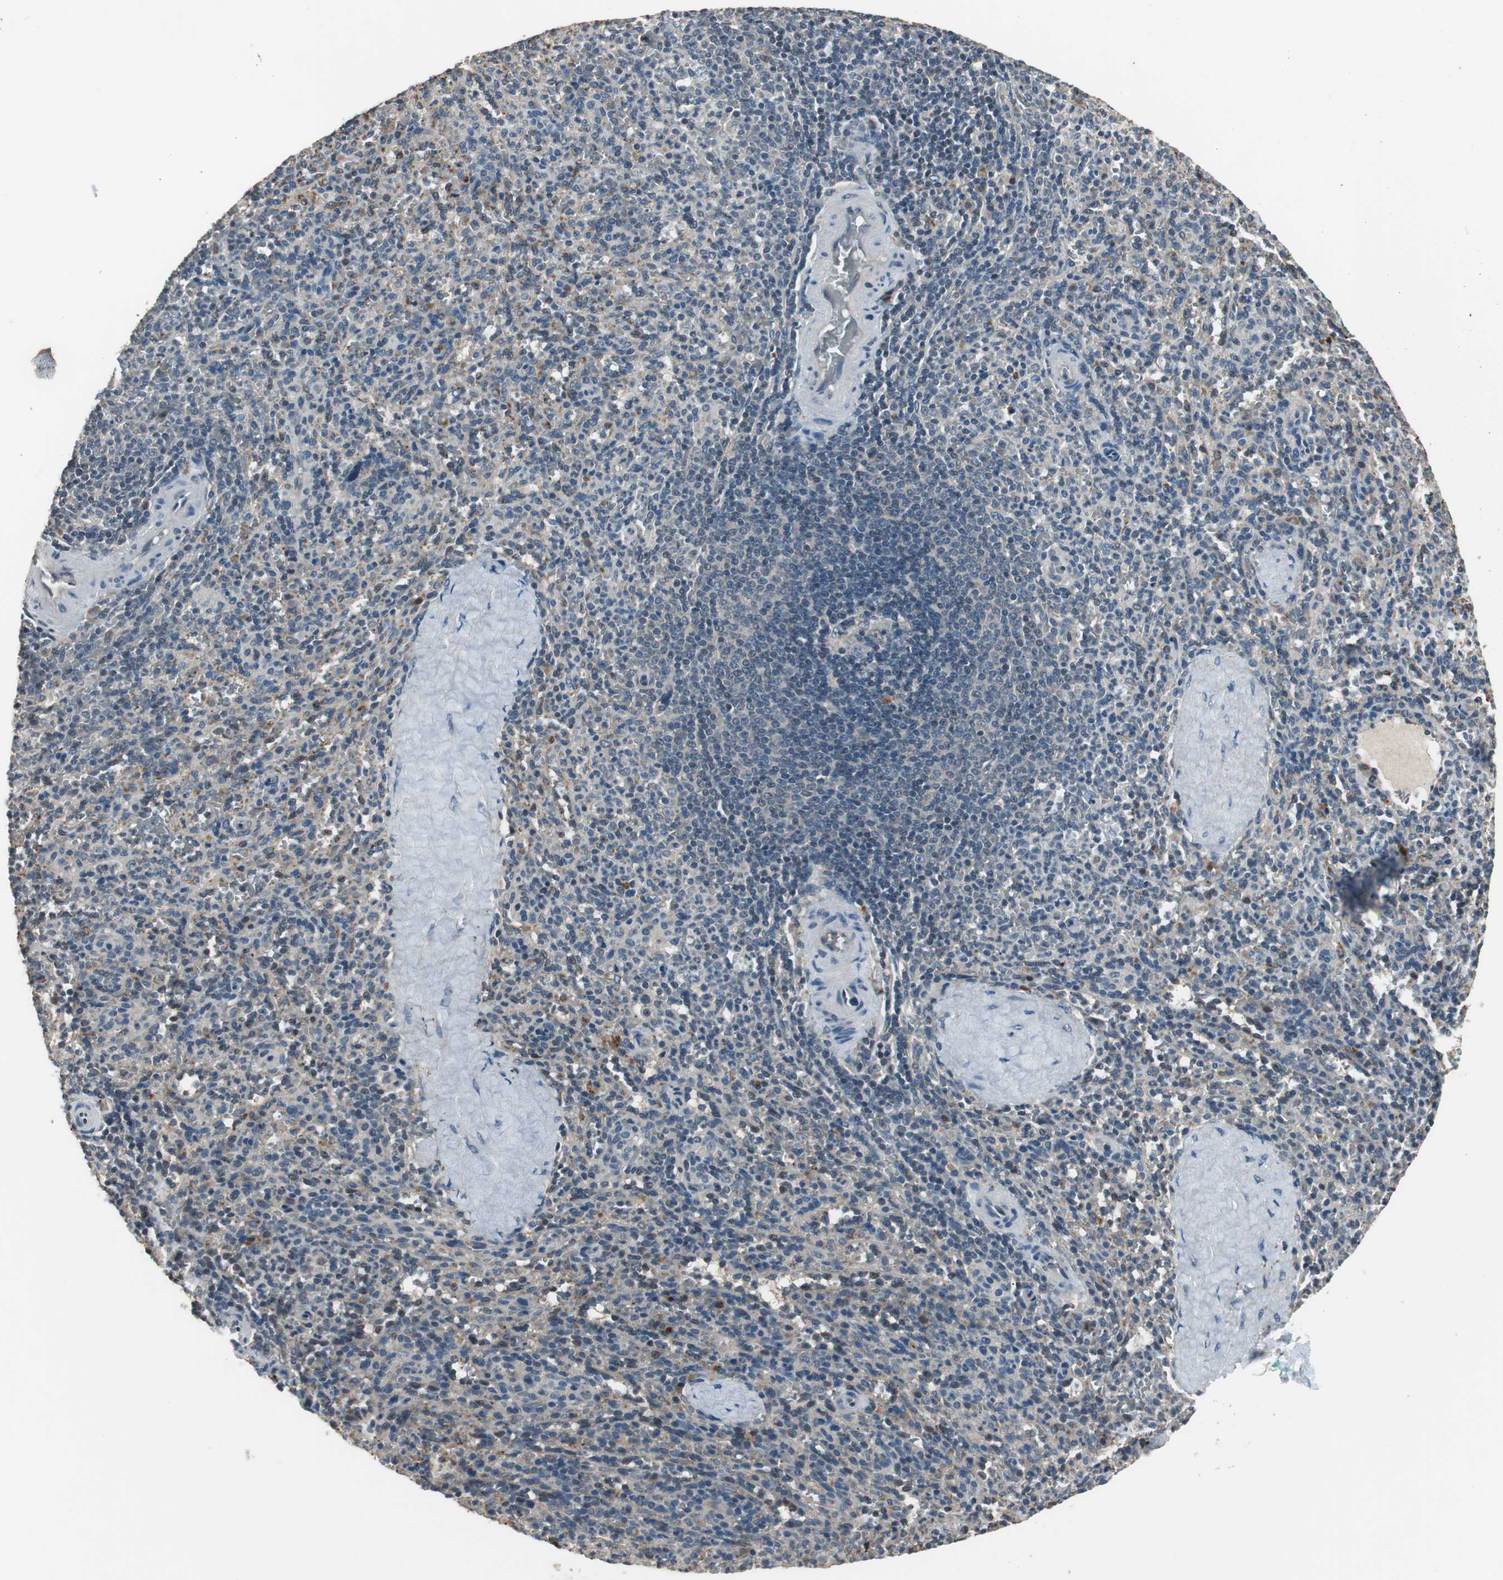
{"staining": {"intensity": "weak", "quantity": "<25%", "location": "cytoplasmic/membranous"}, "tissue": "spleen", "cell_type": "Cells in red pulp", "image_type": "normal", "snomed": [{"axis": "morphology", "description": "Normal tissue, NOS"}, {"axis": "topography", "description": "Spleen"}], "caption": "Micrograph shows no significant protein expression in cells in red pulp of normal spleen. (DAB immunohistochemistry (IHC), high magnification).", "gene": "PI4KB", "patient": {"sex": "male", "age": 36}}